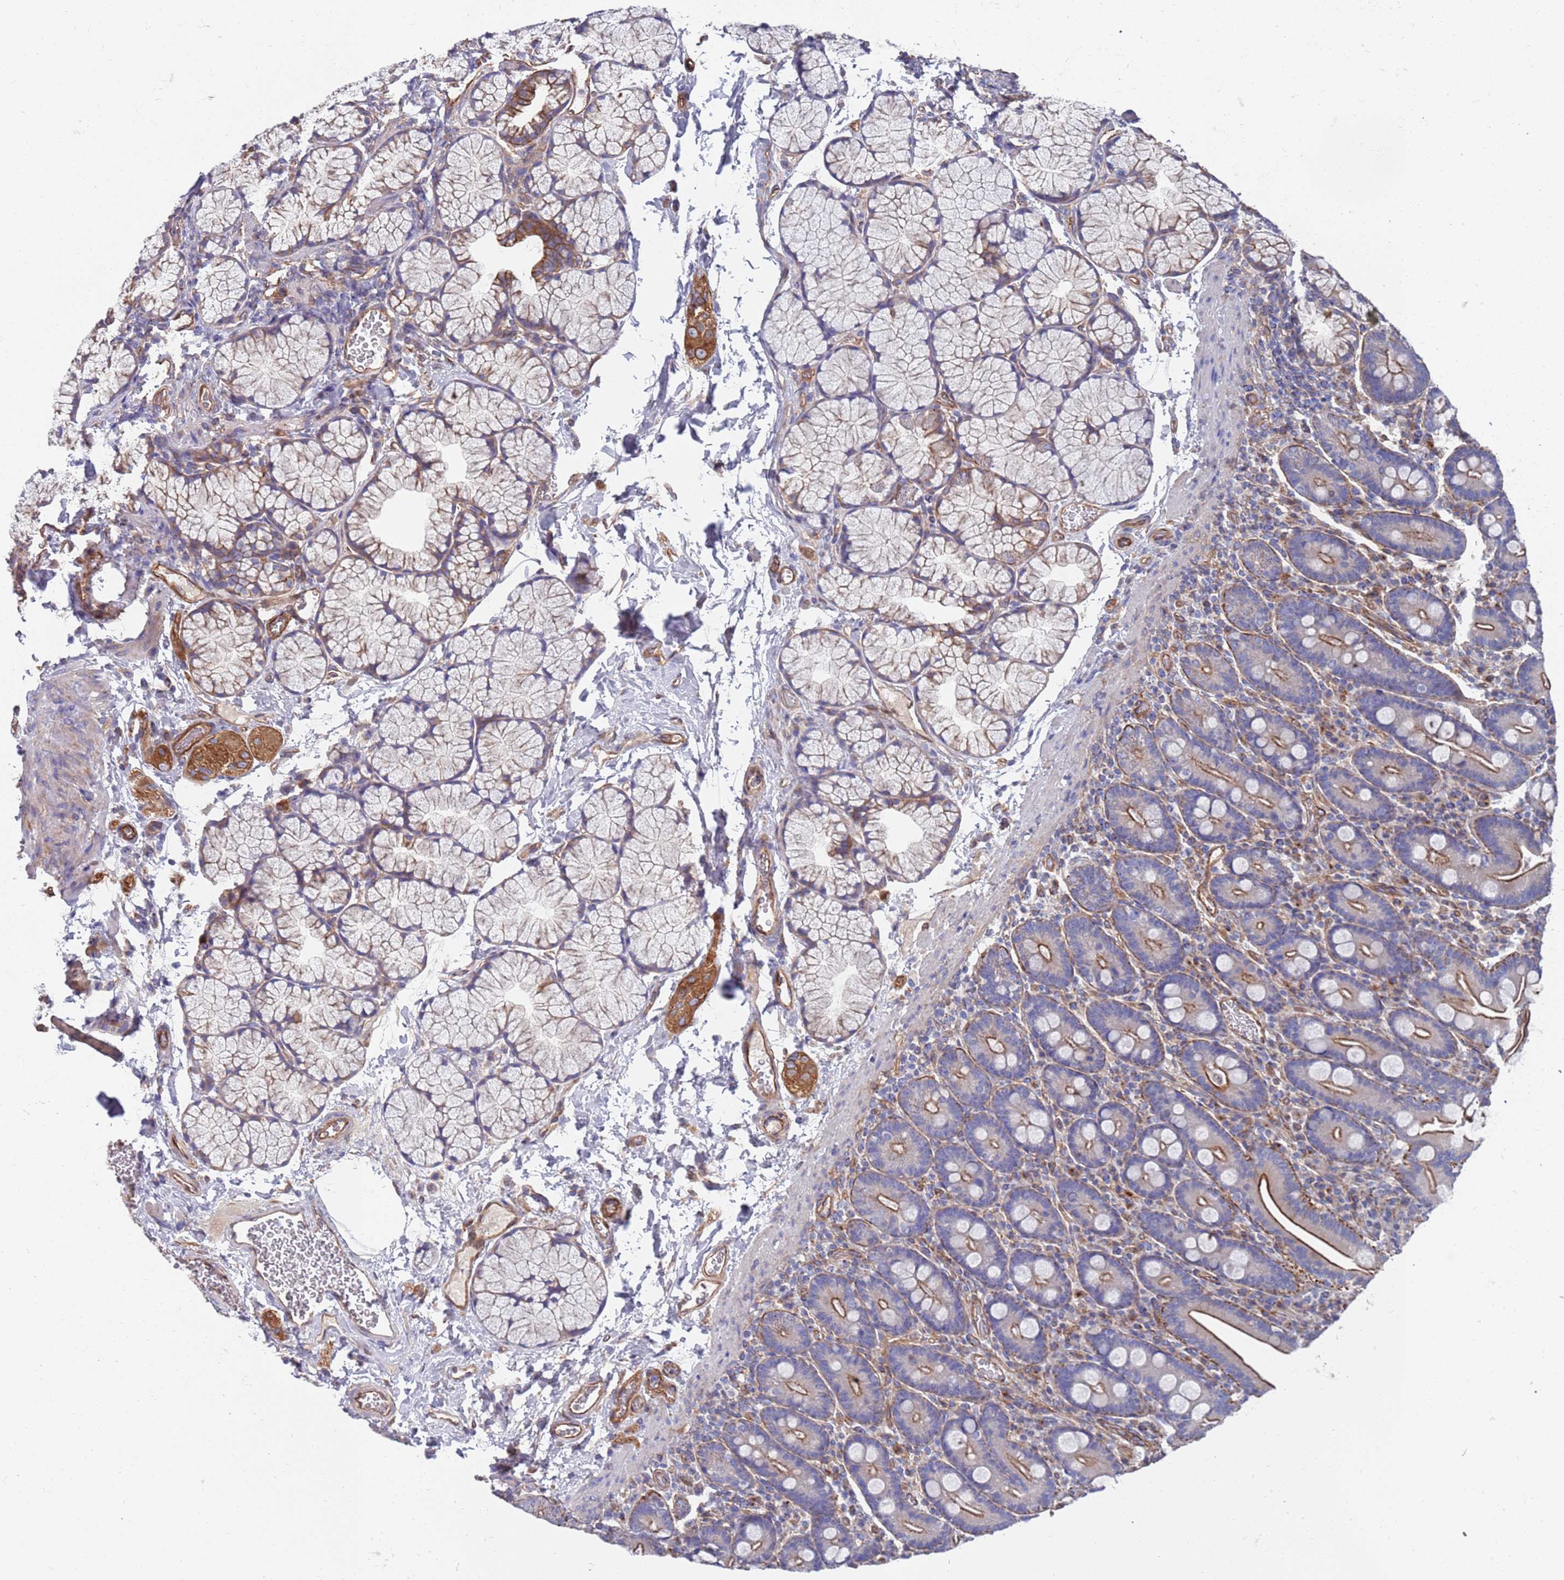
{"staining": {"intensity": "moderate", "quantity": "25%-75%", "location": "cytoplasmic/membranous"}, "tissue": "duodenum", "cell_type": "Glandular cells", "image_type": "normal", "snomed": [{"axis": "morphology", "description": "Normal tissue, NOS"}, {"axis": "topography", "description": "Duodenum"}], "caption": "Glandular cells reveal moderate cytoplasmic/membranous expression in approximately 25%-75% of cells in unremarkable duodenum.", "gene": "JAKMIP2", "patient": {"sex": "male", "age": 35}}